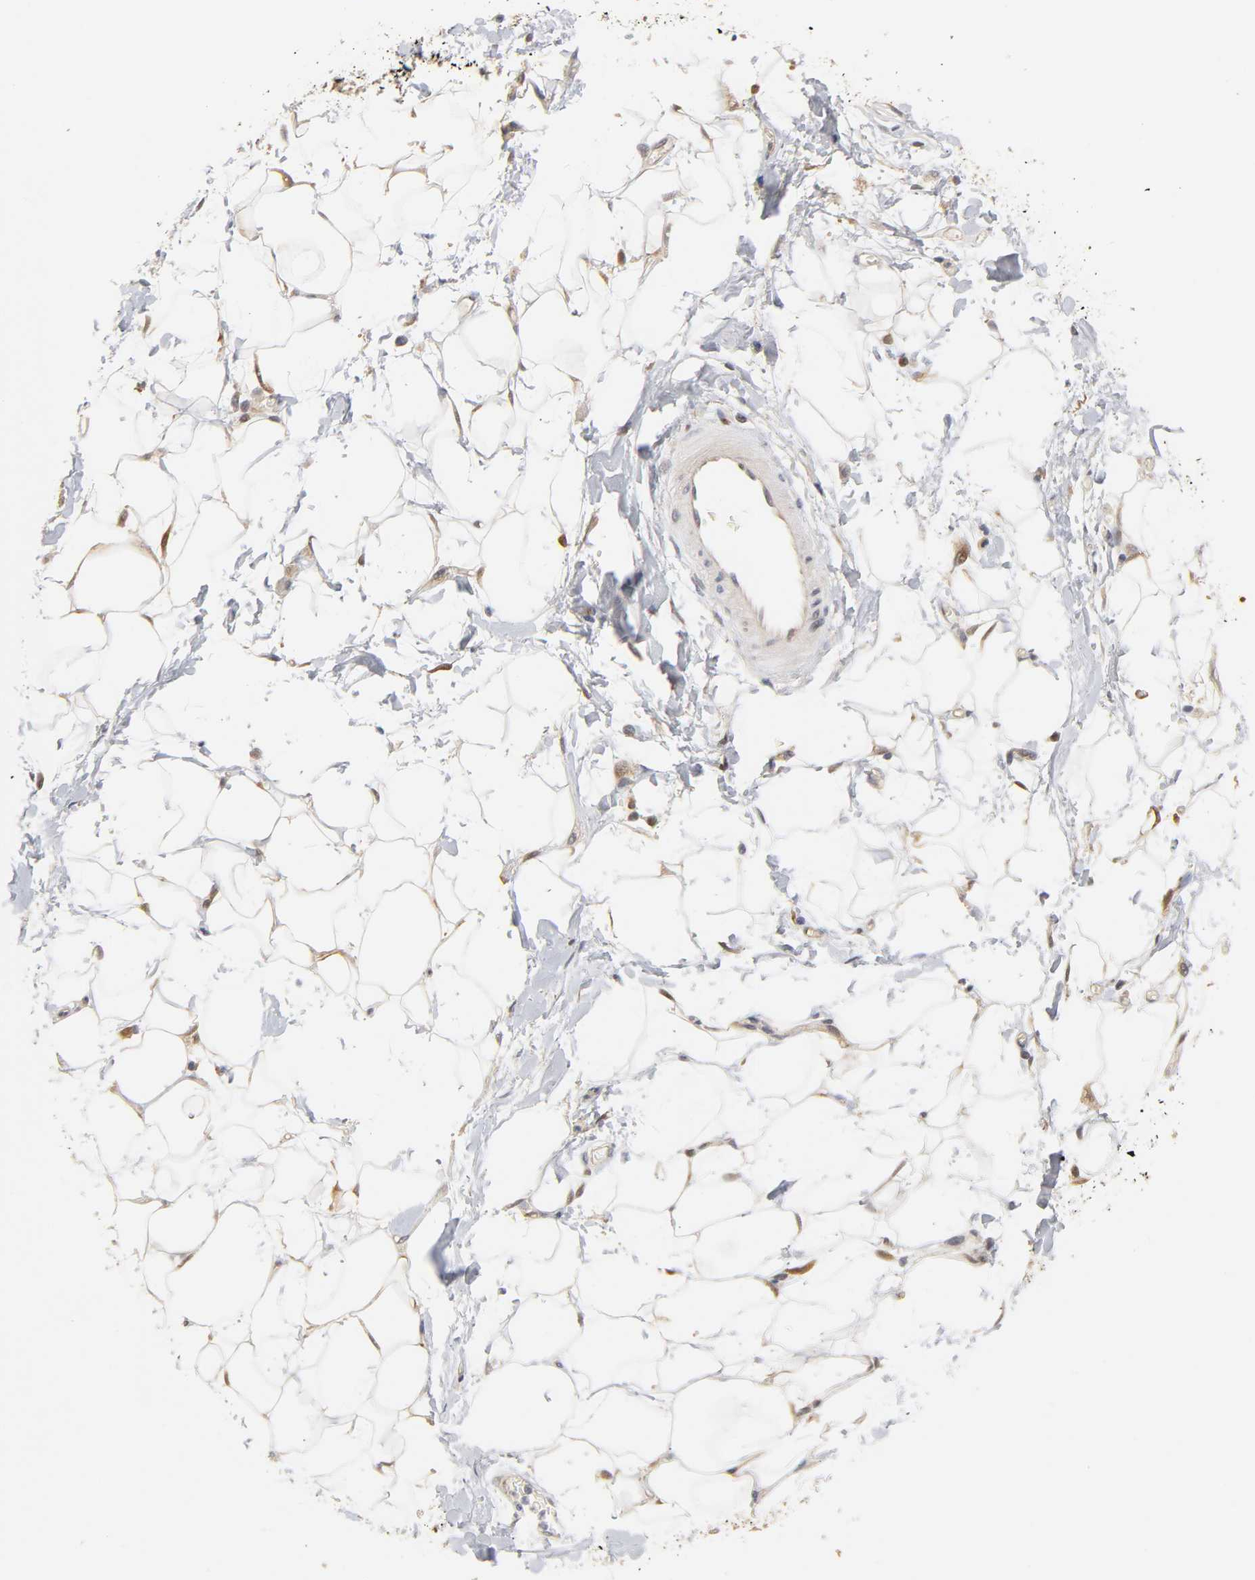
{"staining": {"intensity": "weak", "quantity": ">75%", "location": "cytoplasmic/membranous"}, "tissue": "adipose tissue", "cell_type": "Adipocytes", "image_type": "normal", "snomed": [{"axis": "morphology", "description": "Normal tissue, NOS"}, {"axis": "morphology", "description": "Urothelial carcinoma, High grade"}, {"axis": "topography", "description": "Vascular tissue"}, {"axis": "topography", "description": "Urinary bladder"}], "caption": "About >75% of adipocytes in normal adipose tissue demonstrate weak cytoplasmic/membranous protein staining as visualized by brown immunohistochemical staining.", "gene": "GSTZ1", "patient": {"sex": "female", "age": 56}}